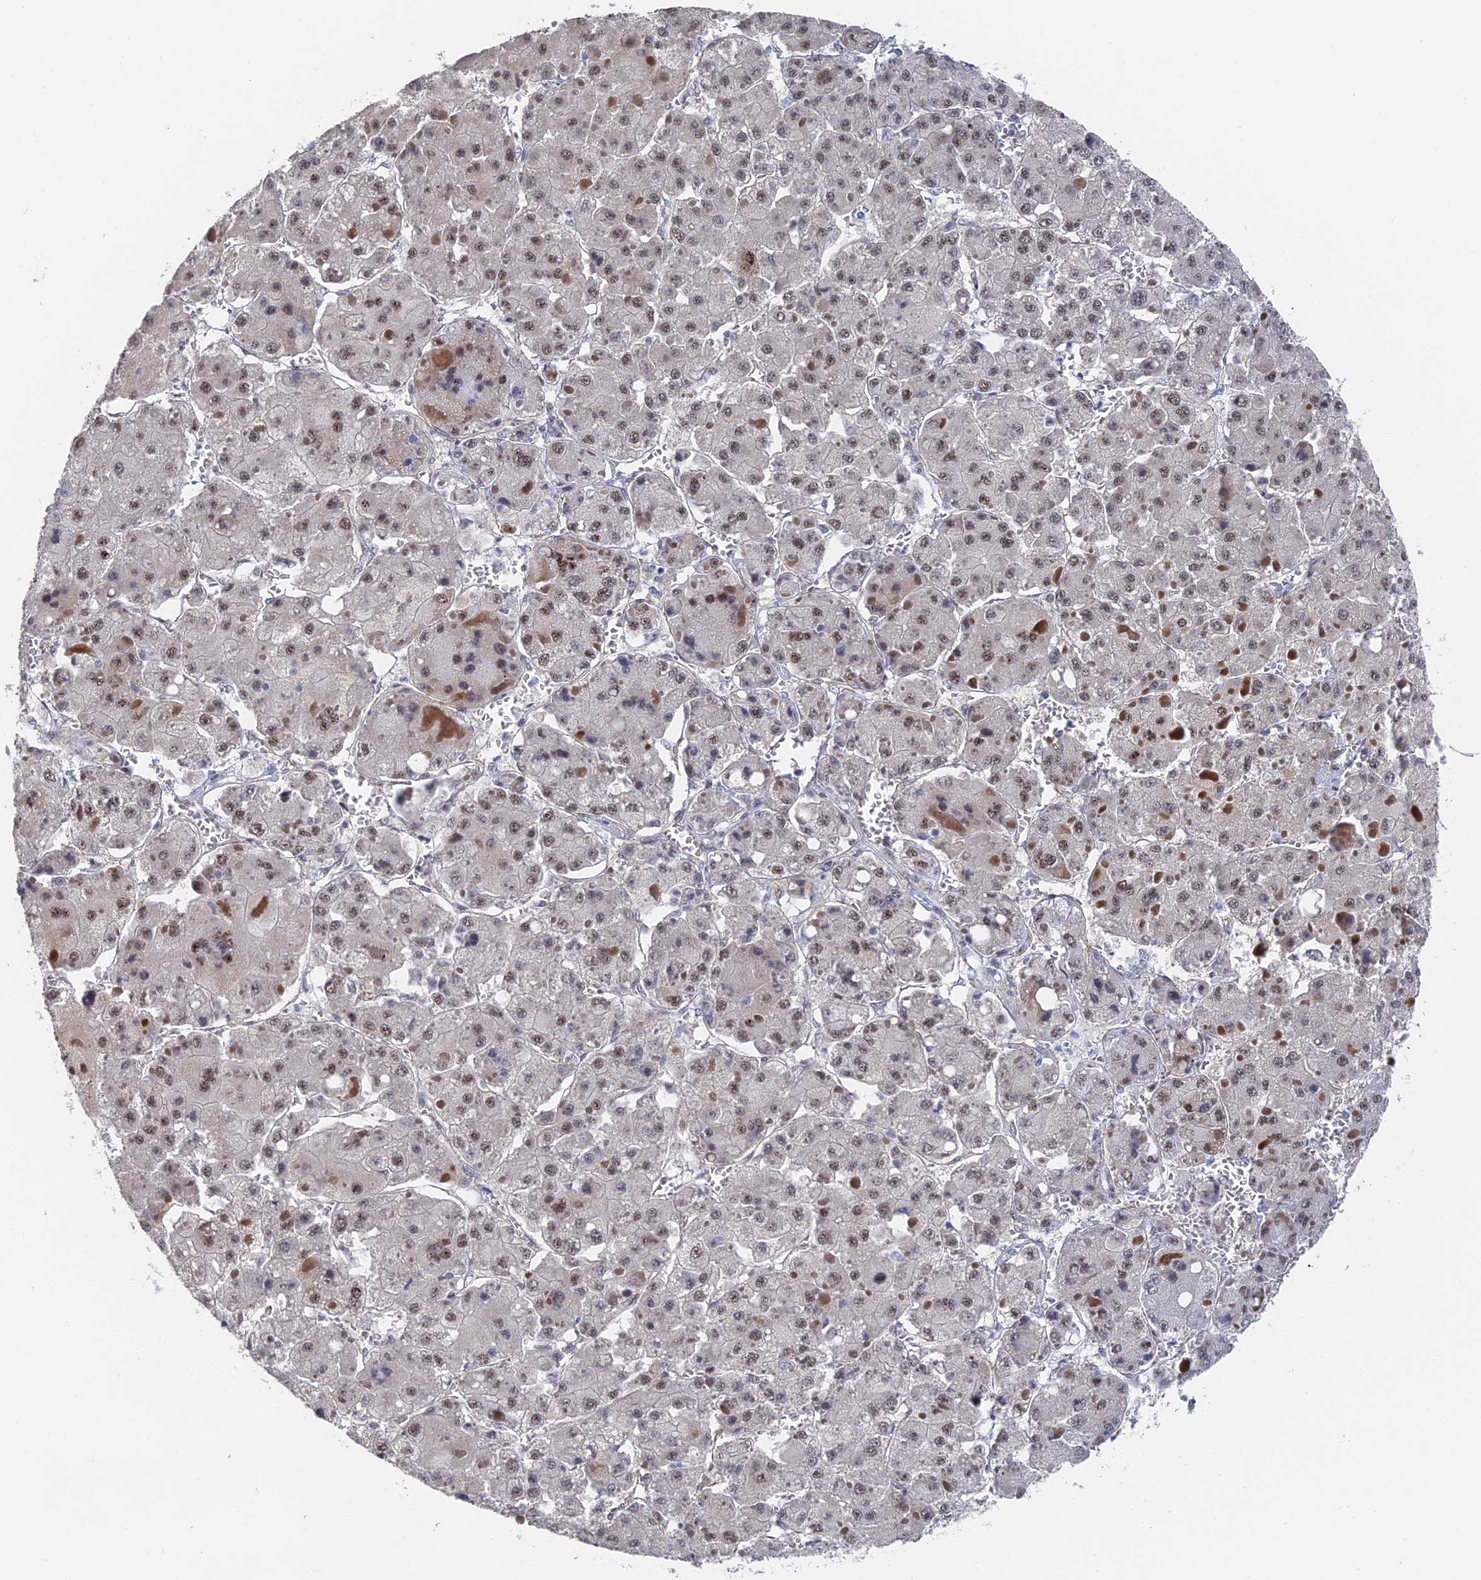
{"staining": {"intensity": "moderate", "quantity": "25%-75%", "location": "nuclear"}, "tissue": "liver cancer", "cell_type": "Tumor cells", "image_type": "cancer", "snomed": [{"axis": "morphology", "description": "Carcinoma, Hepatocellular, NOS"}, {"axis": "topography", "description": "Liver"}], "caption": "A high-resolution micrograph shows IHC staining of hepatocellular carcinoma (liver), which reveals moderate nuclear expression in about 25%-75% of tumor cells.", "gene": "CFAP92", "patient": {"sex": "female", "age": 73}}